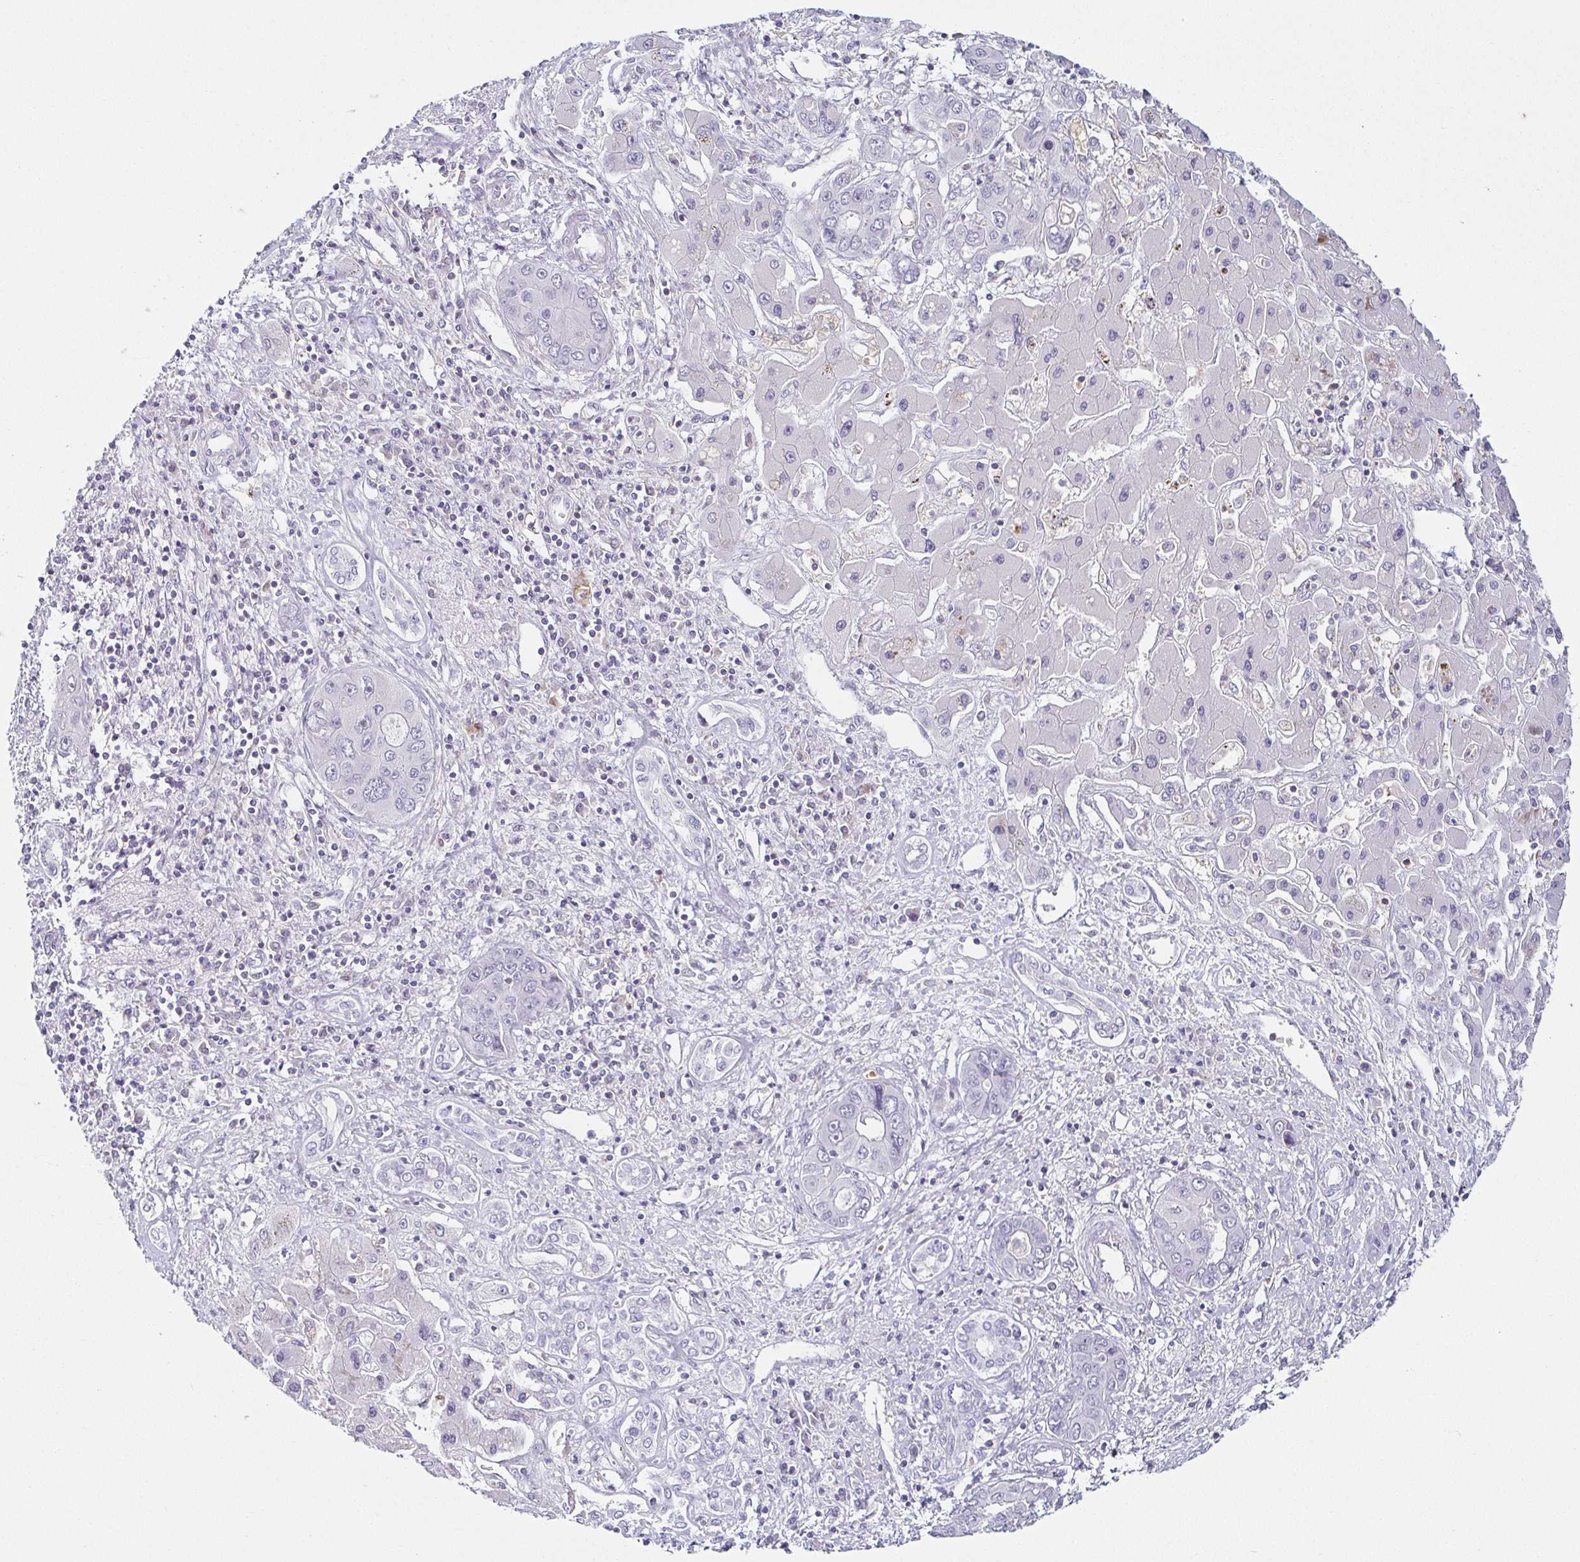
{"staining": {"intensity": "negative", "quantity": "none", "location": "none"}, "tissue": "liver cancer", "cell_type": "Tumor cells", "image_type": "cancer", "snomed": [{"axis": "morphology", "description": "Cholangiocarcinoma"}, {"axis": "topography", "description": "Liver"}], "caption": "A micrograph of cholangiocarcinoma (liver) stained for a protein displays no brown staining in tumor cells. (DAB (3,3'-diaminobenzidine) immunohistochemistry (IHC) with hematoxylin counter stain).", "gene": "FAM162B", "patient": {"sex": "male", "age": 67}}